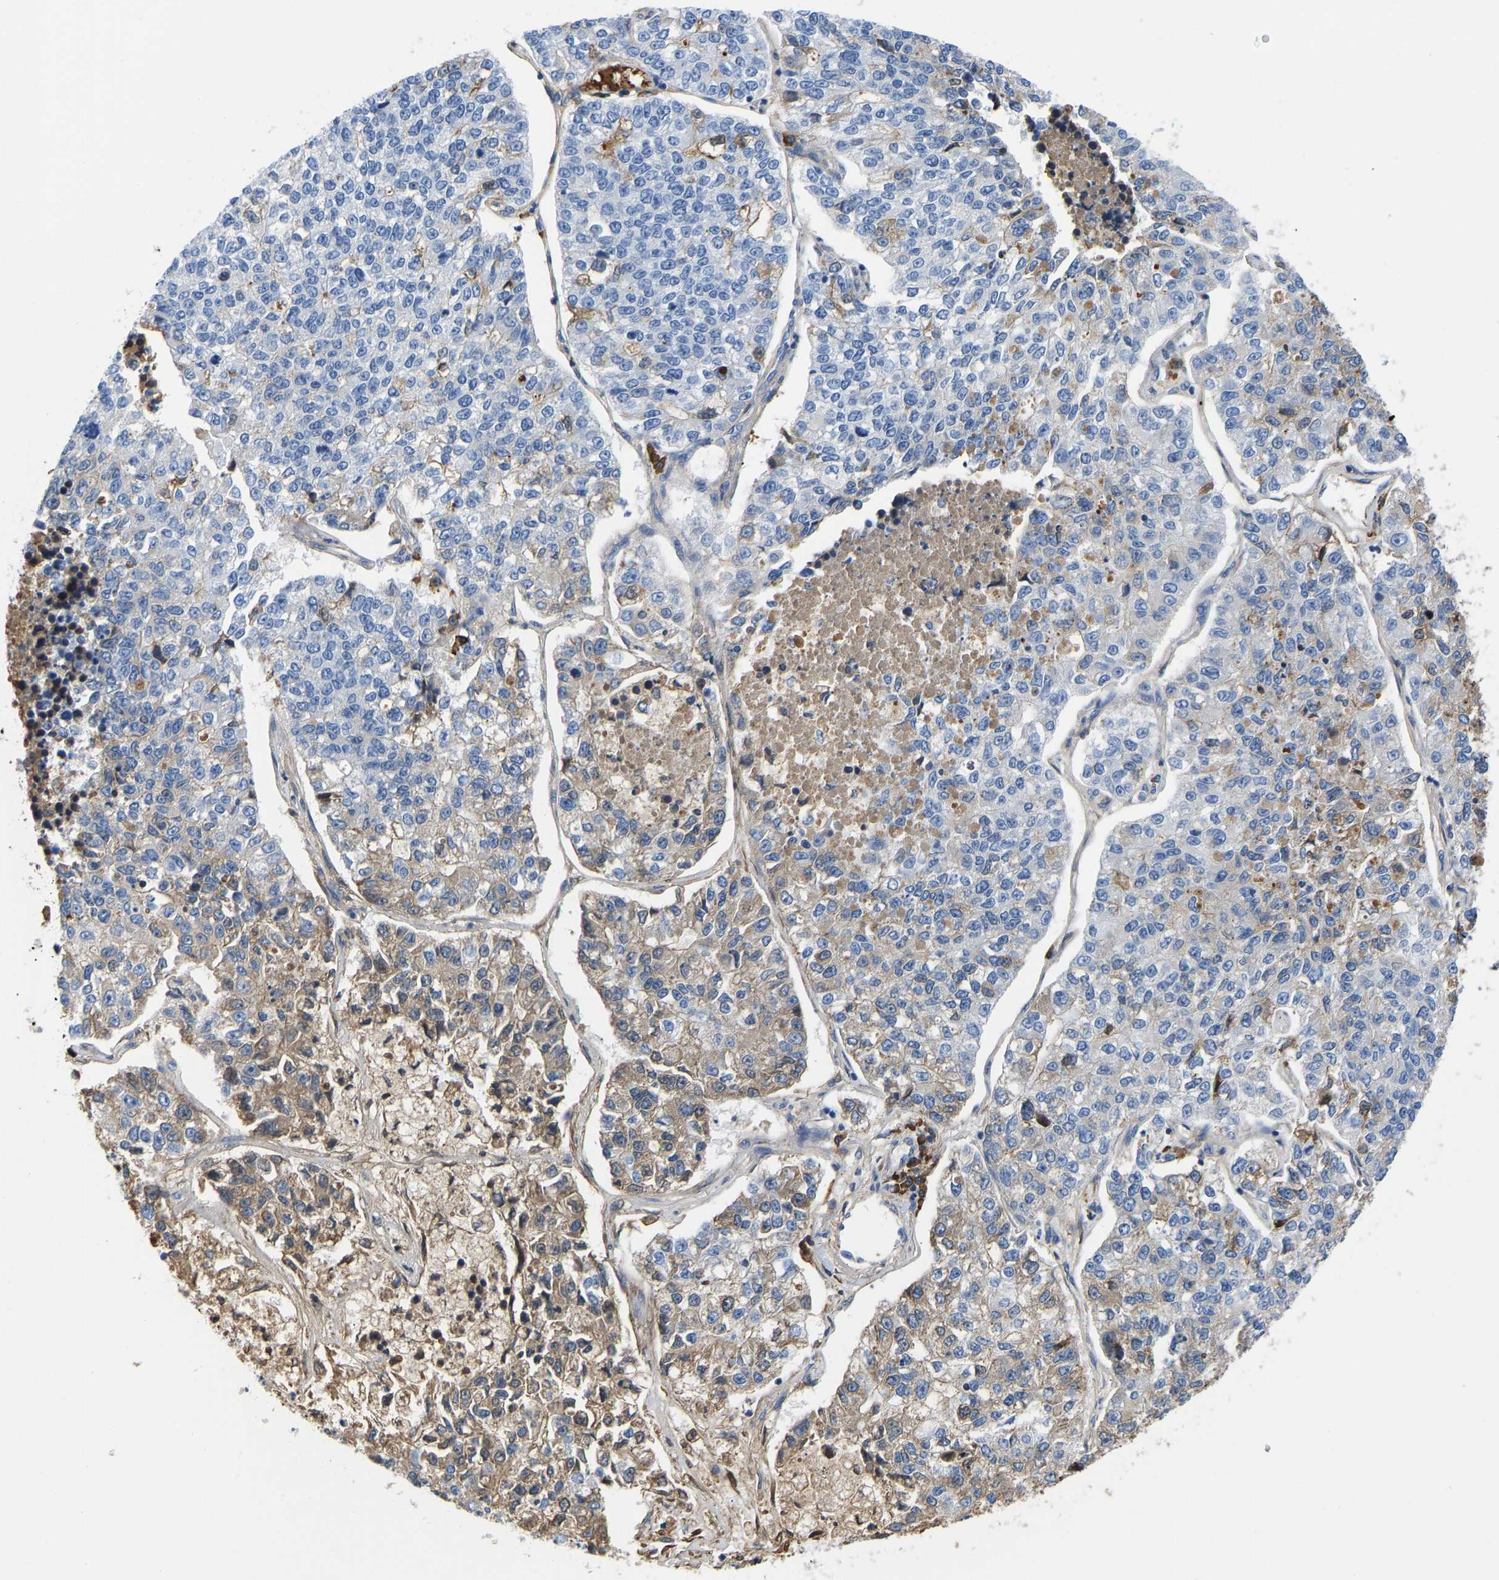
{"staining": {"intensity": "weak", "quantity": "<25%", "location": "cytoplasmic/membranous"}, "tissue": "lung cancer", "cell_type": "Tumor cells", "image_type": "cancer", "snomed": [{"axis": "morphology", "description": "Adenocarcinoma, NOS"}, {"axis": "topography", "description": "Lung"}], "caption": "Immunohistochemistry histopathology image of human lung cancer (adenocarcinoma) stained for a protein (brown), which exhibits no expression in tumor cells.", "gene": "HSPG2", "patient": {"sex": "male", "age": 49}}